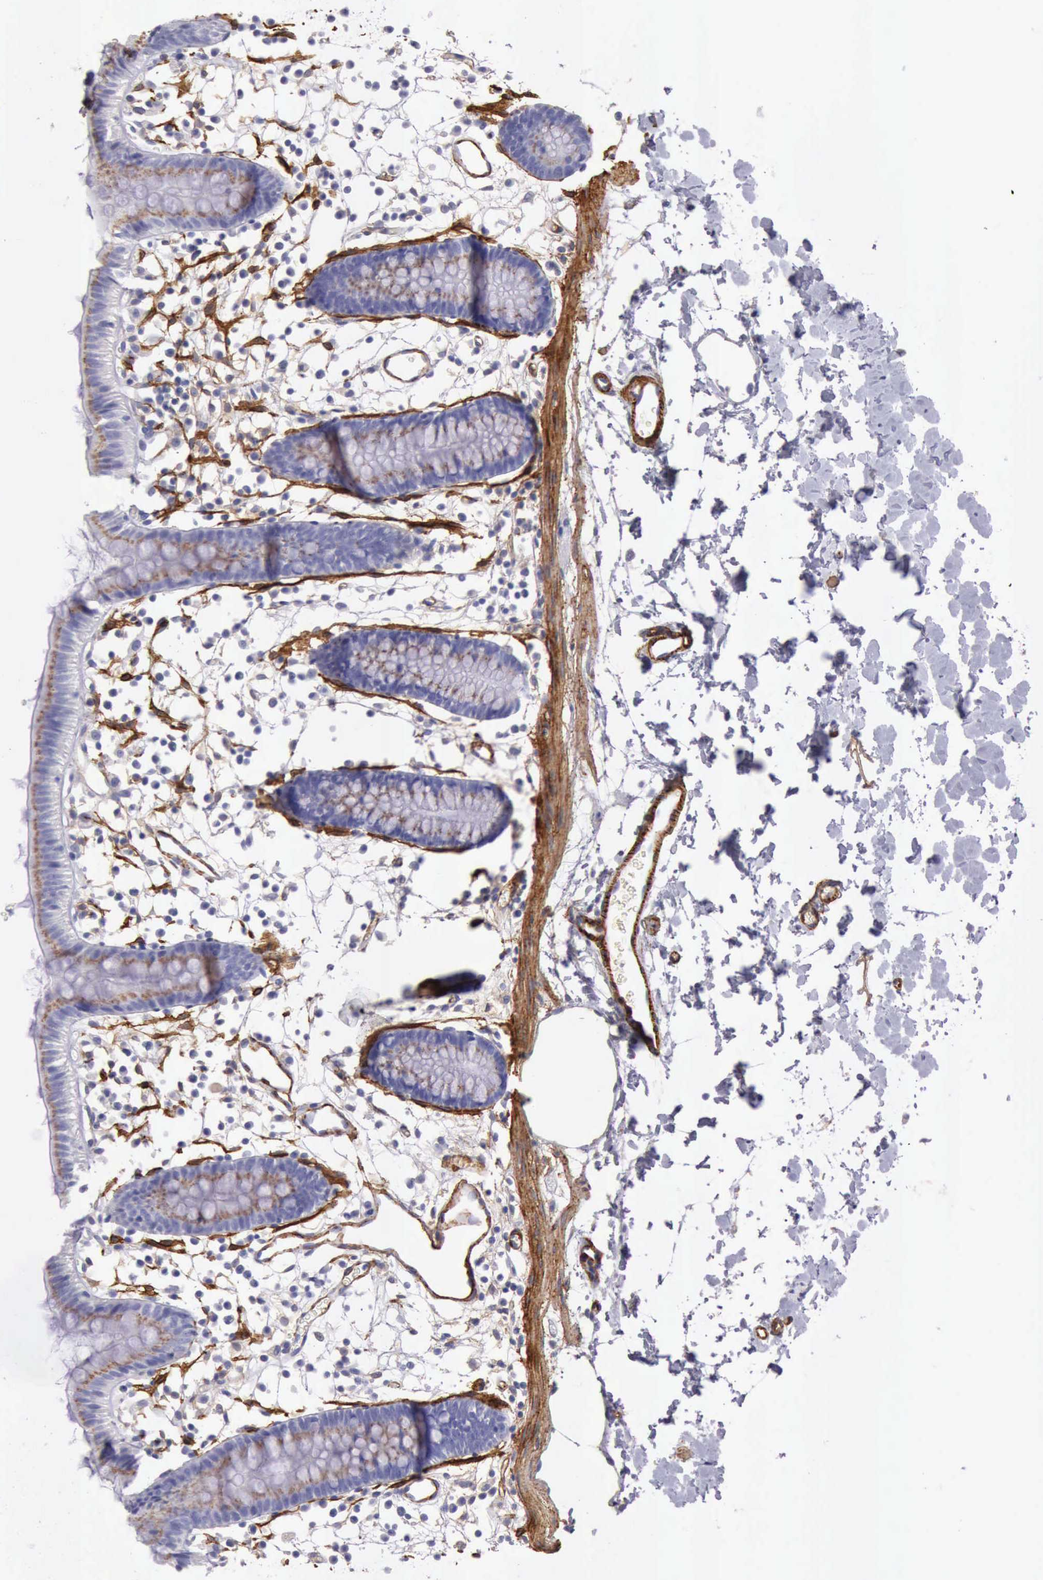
{"staining": {"intensity": "moderate", "quantity": ">75%", "location": "cytoplasmic/membranous"}, "tissue": "colon", "cell_type": "Endothelial cells", "image_type": "normal", "snomed": [{"axis": "morphology", "description": "Normal tissue, NOS"}, {"axis": "topography", "description": "Colon"}], "caption": "An immunohistochemistry (IHC) micrograph of unremarkable tissue is shown. Protein staining in brown highlights moderate cytoplasmic/membranous positivity in colon within endothelial cells. (DAB (3,3'-diaminobenzidine) IHC with brightfield microscopy, high magnification).", "gene": "AOC3", "patient": {"sex": "male", "age": 14}}